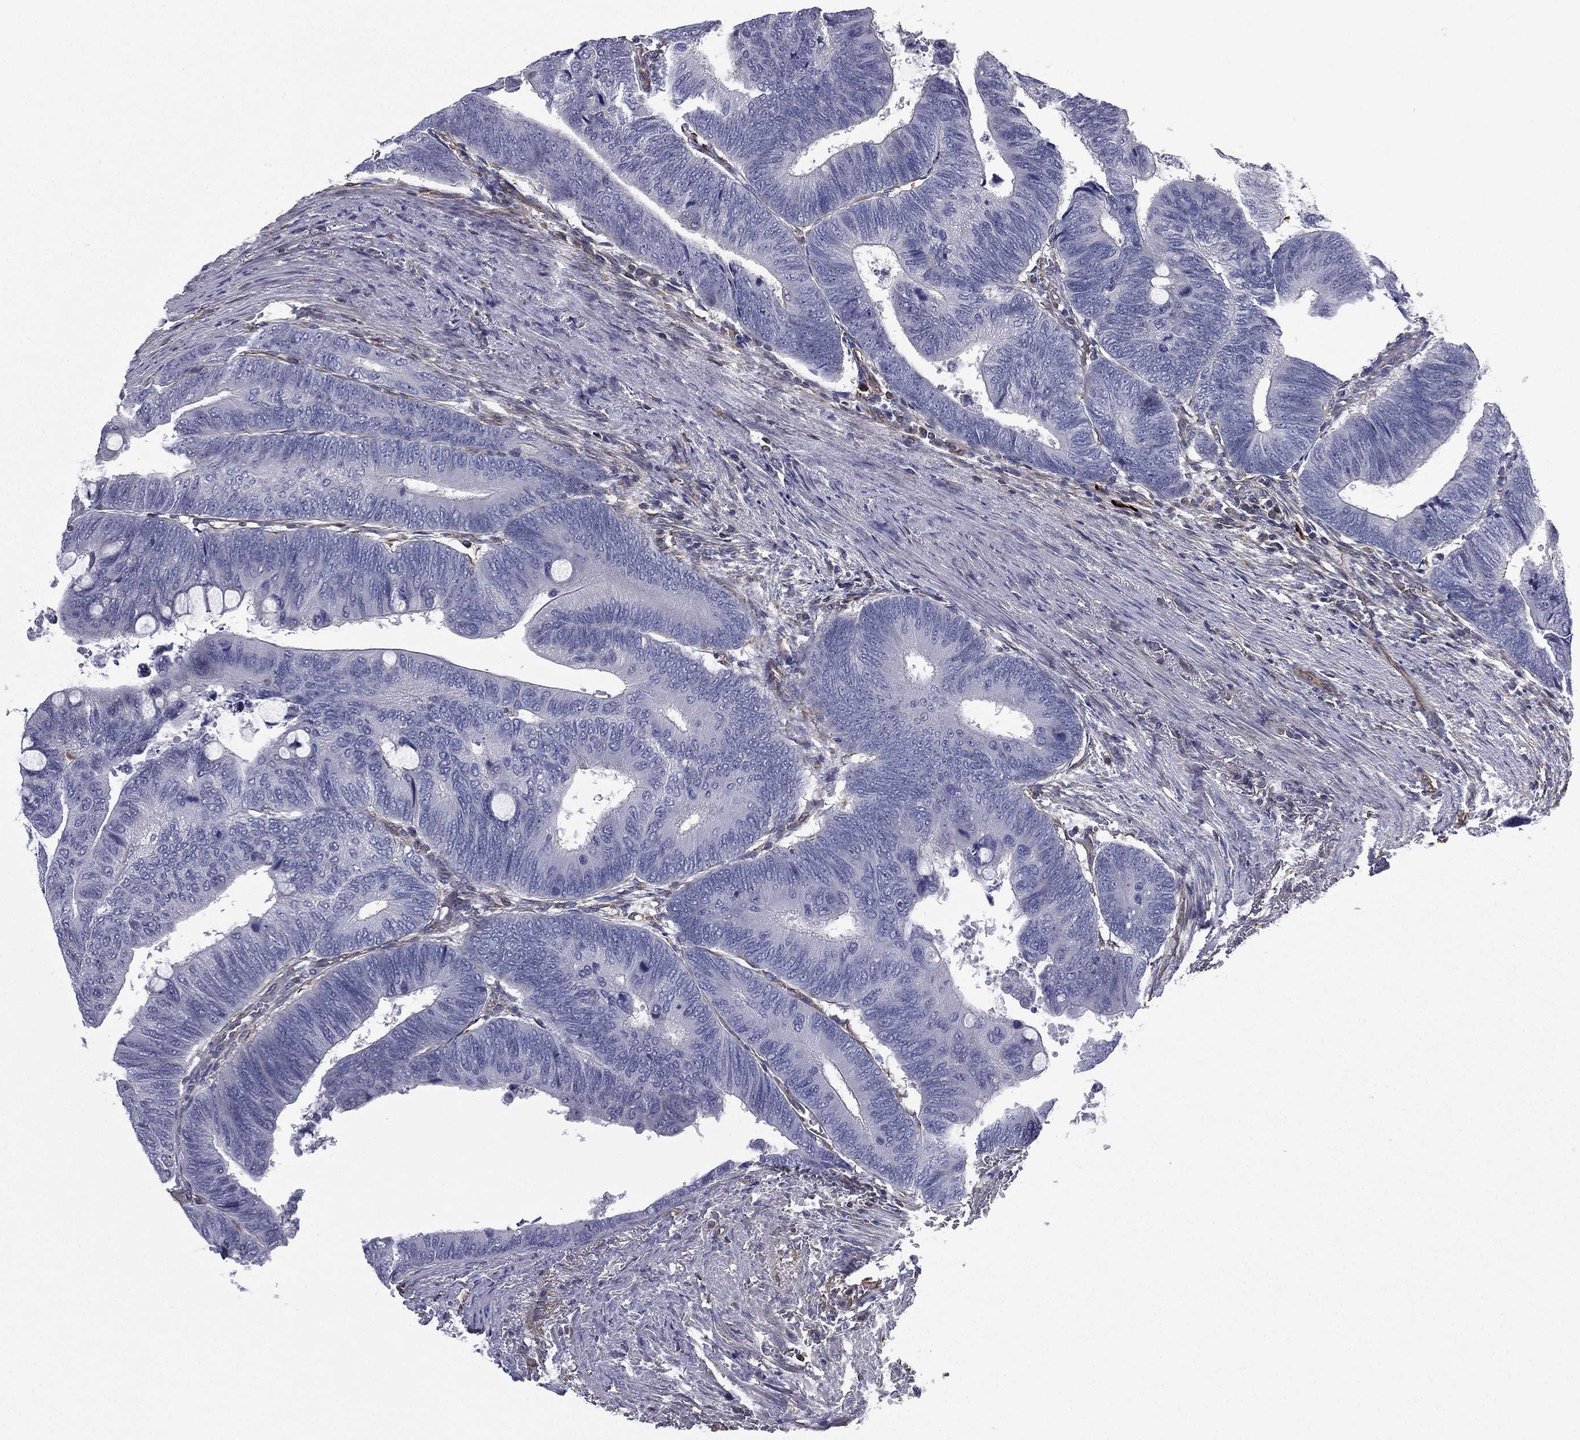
{"staining": {"intensity": "negative", "quantity": "none", "location": "none"}, "tissue": "colorectal cancer", "cell_type": "Tumor cells", "image_type": "cancer", "snomed": [{"axis": "morphology", "description": "Normal tissue, NOS"}, {"axis": "morphology", "description": "Adenocarcinoma, NOS"}, {"axis": "topography", "description": "Rectum"}, {"axis": "topography", "description": "Peripheral nerve tissue"}], "caption": "There is no significant staining in tumor cells of adenocarcinoma (colorectal).", "gene": "SCUBE1", "patient": {"sex": "male", "age": 92}}